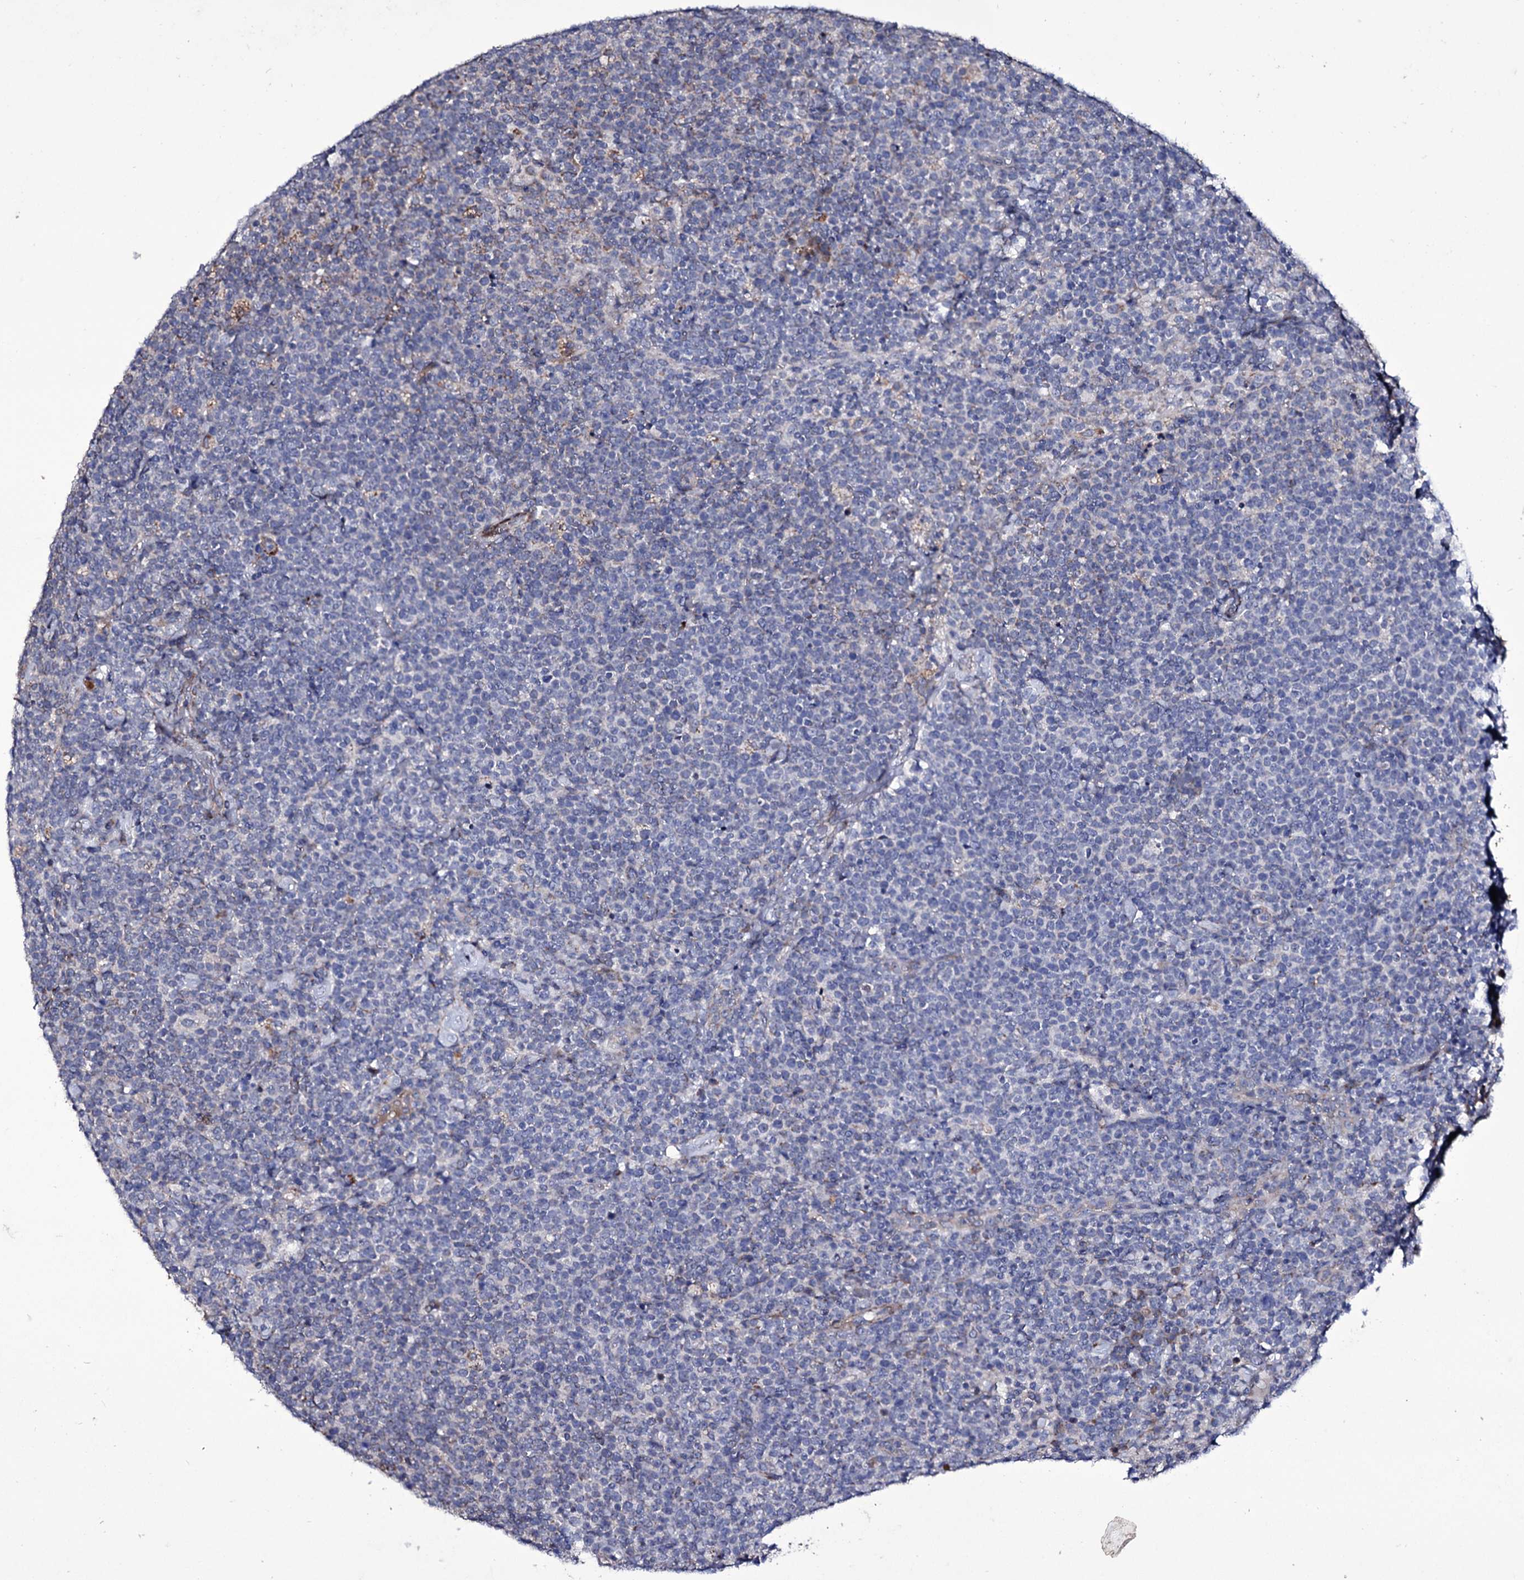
{"staining": {"intensity": "negative", "quantity": "none", "location": "none"}, "tissue": "lymphoma", "cell_type": "Tumor cells", "image_type": "cancer", "snomed": [{"axis": "morphology", "description": "Malignant lymphoma, non-Hodgkin's type, High grade"}, {"axis": "topography", "description": "Lymph node"}], "caption": "Immunohistochemical staining of human high-grade malignant lymphoma, non-Hodgkin's type reveals no significant staining in tumor cells.", "gene": "TUBGCP5", "patient": {"sex": "male", "age": 61}}